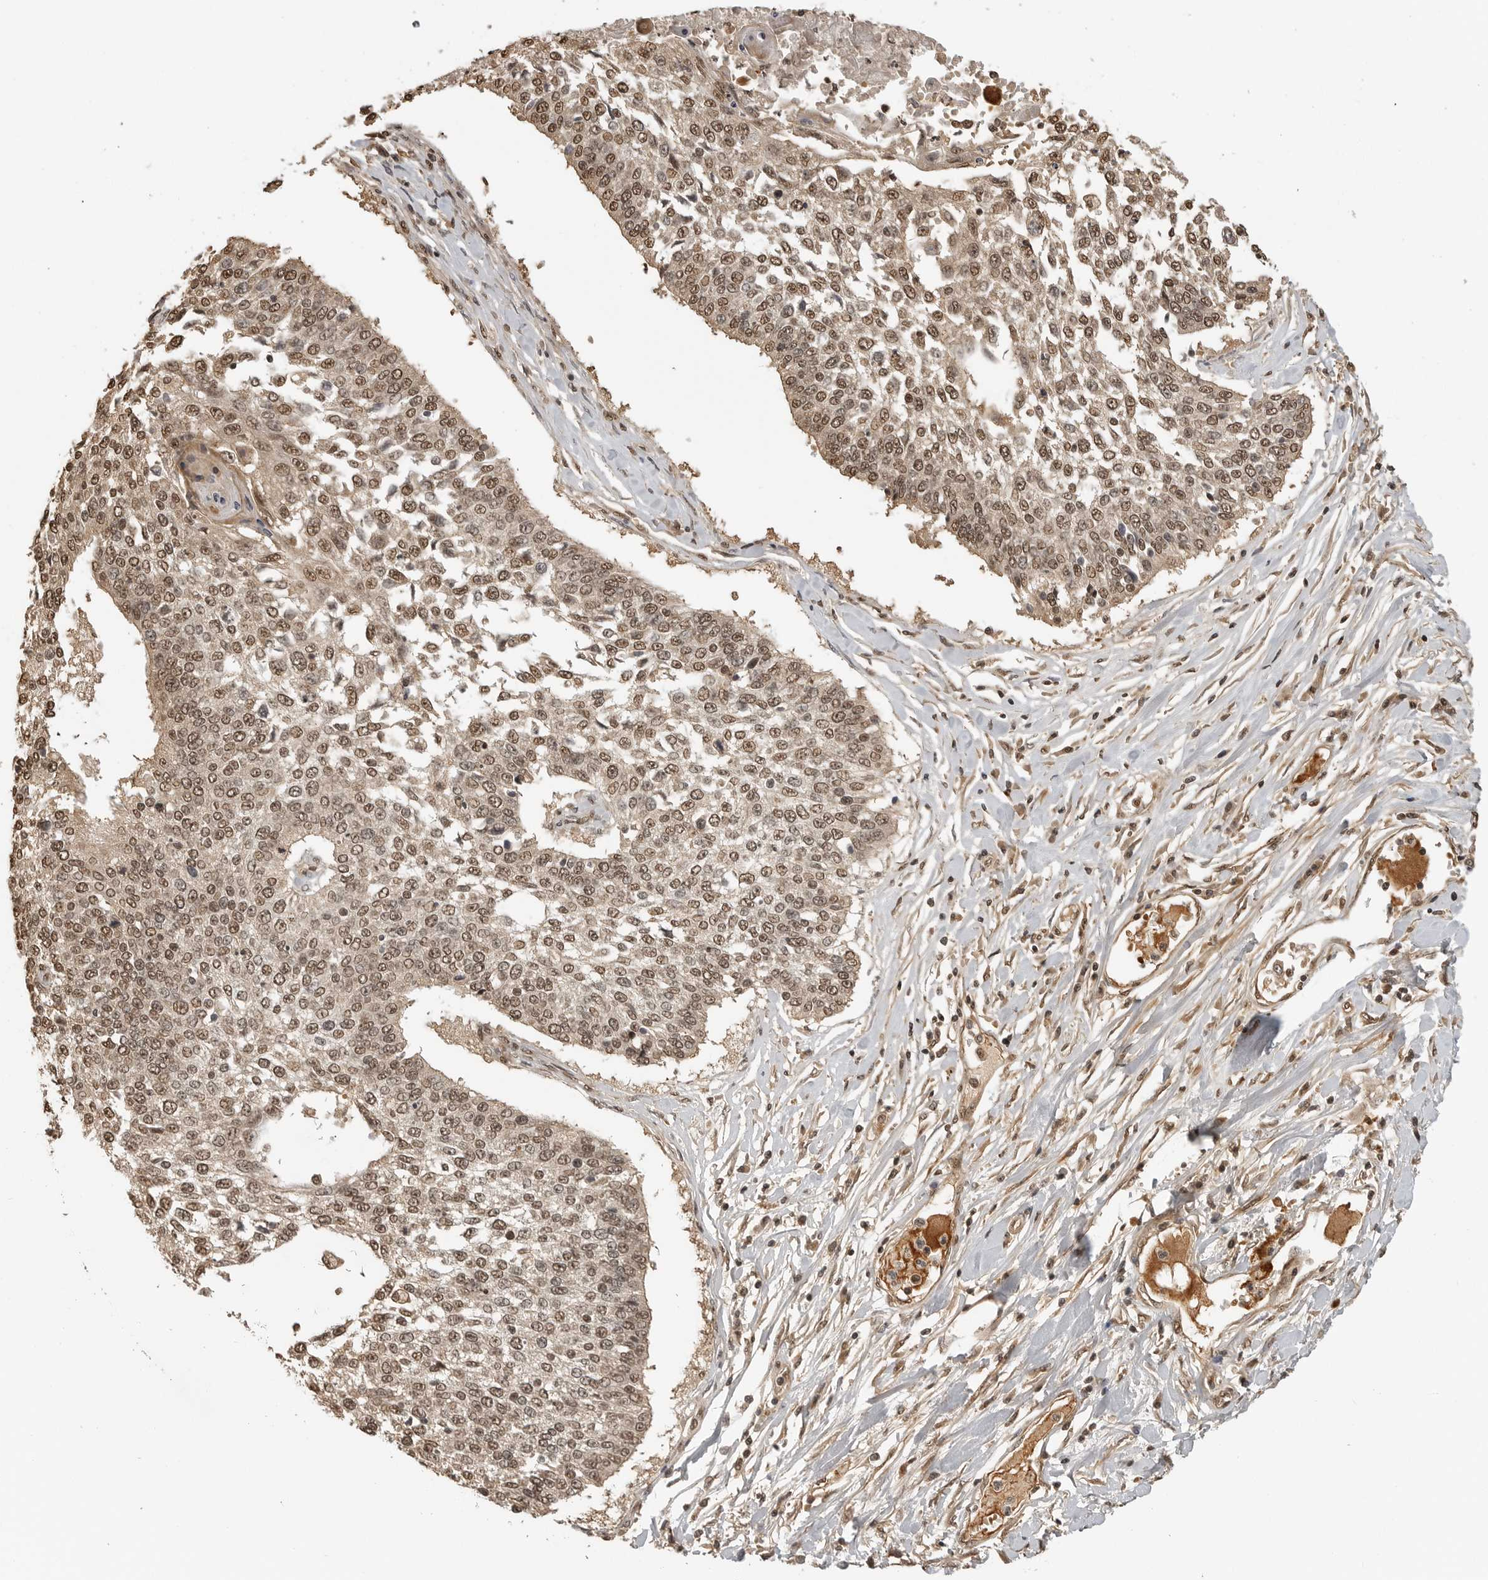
{"staining": {"intensity": "moderate", "quantity": ">75%", "location": "nuclear"}, "tissue": "lung cancer", "cell_type": "Tumor cells", "image_type": "cancer", "snomed": [{"axis": "morphology", "description": "Normal tissue, NOS"}, {"axis": "morphology", "description": "Squamous cell carcinoma, NOS"}, {"axis": "topography", "description": "Cartilage tissue"}, {"axis": "topography", "description": "Bronchus"}, {"axis": "topography", "description": "Lung"}, {"axis": "topography", "description": "Peripheral nerve tissue"}], "caption": "High-magnification brightfield microscopy of lung cancer (squamous cell carcinoma) stained with DAB (3,3'-diaminobenzidine) (brown) and counterstained with hematoxylin (blue). tumor cells exhibit moderate nuclear expression is seen in about>75% of cells.", "gene": "CLOCK", "patient": {"sex": "female", "age": 49}}